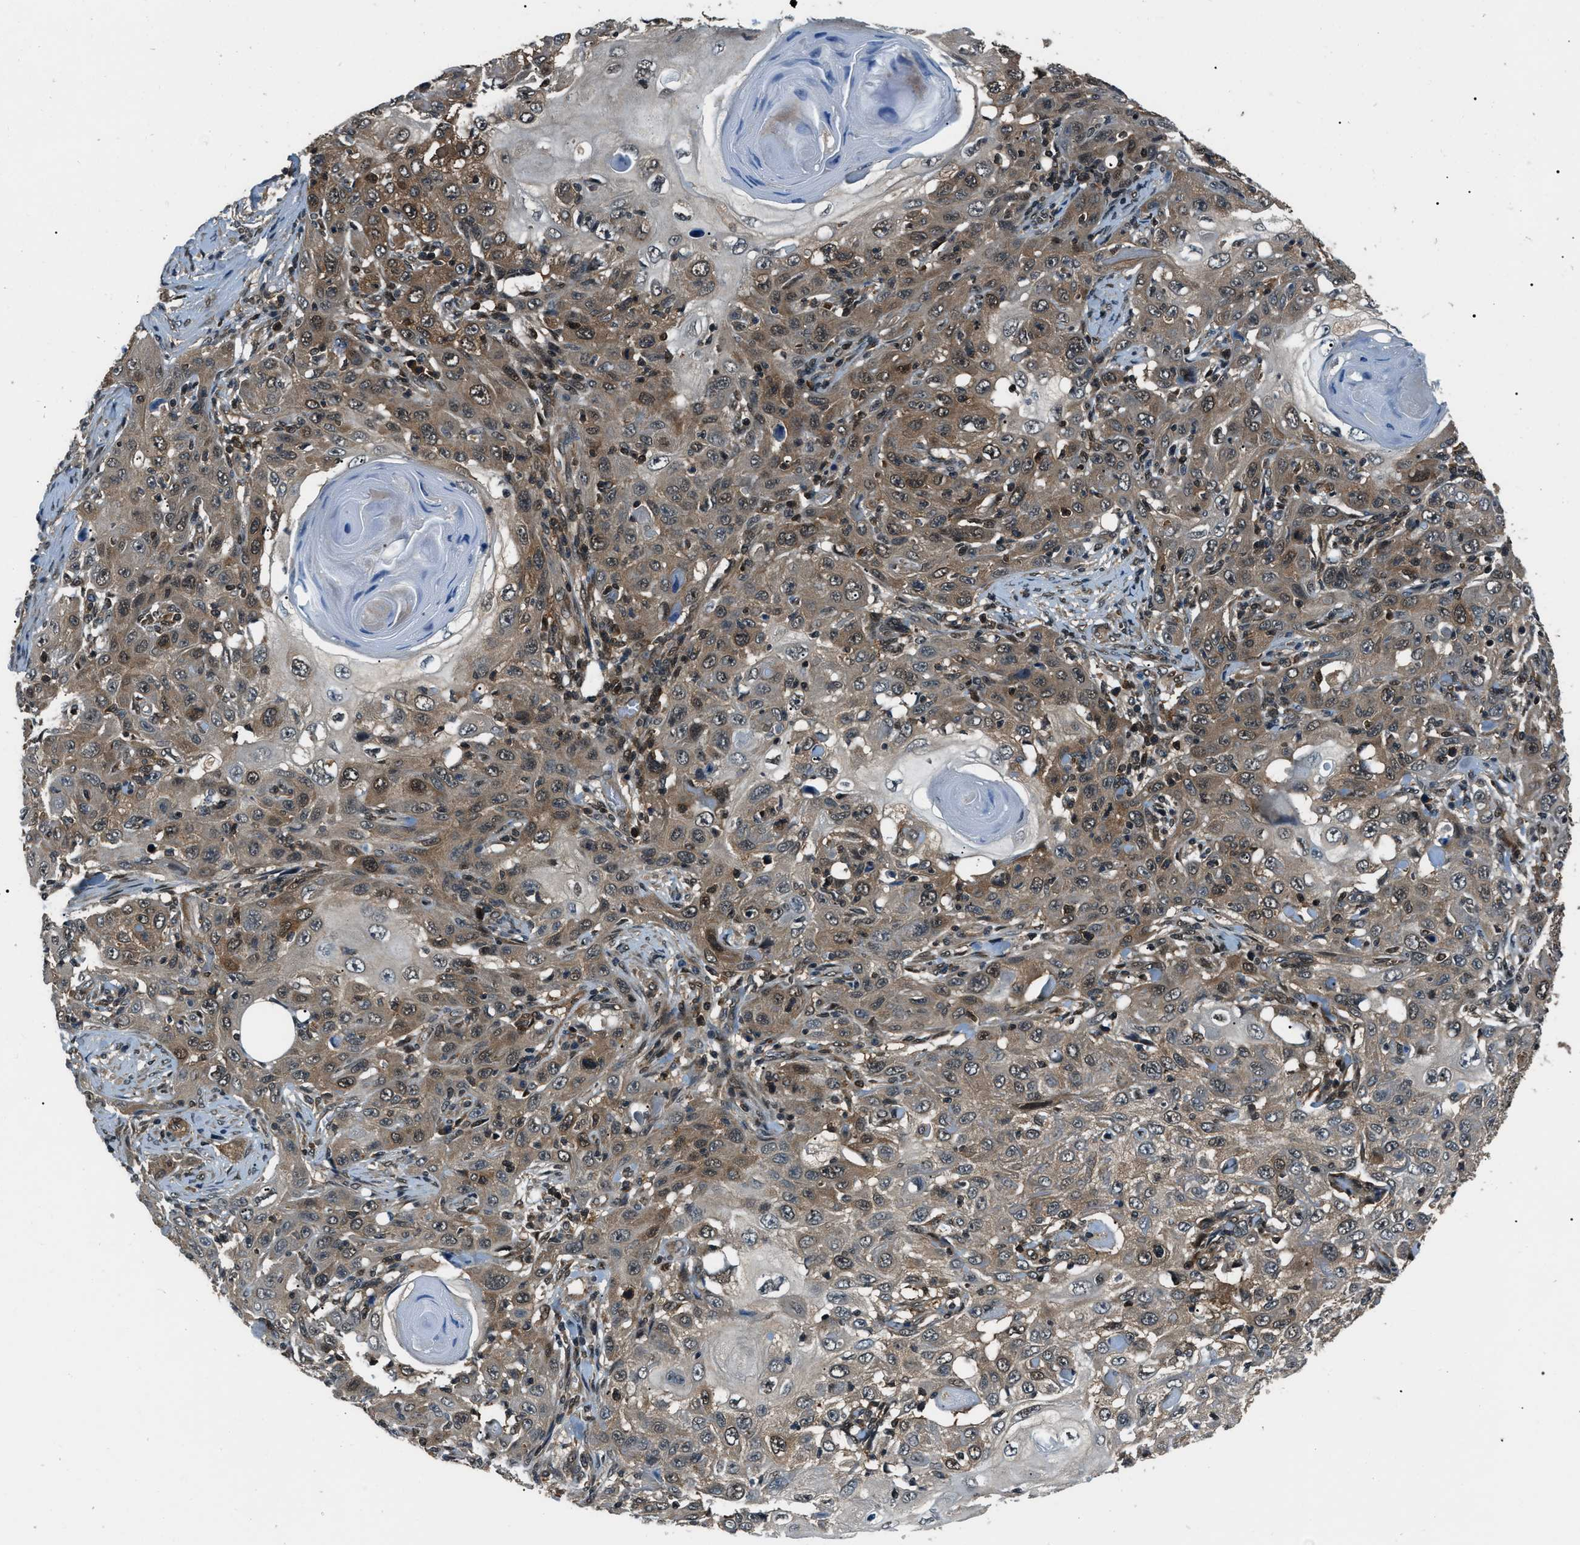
{"staining": {"intensity": "moderate", "quantity": ">75%", "location": "cytoplasmic/membranous,nuclear"}, "tissue": "skin cancer", "cell_type": "Tumor cells", "image_type": "cancer", "snomed": [{"axis": "morphology", "description": "Squamous cell carcinoma, NOS"}, {"axis": "topography", "description": "Skin"}], "caption": "Immunohistochemistry image of skin cancer (squamous cell carcinoma) stained for a protein (brown), which exhibits medium levels of moderate cytoplasmic/membranous and nuclear expression in about >75% of tumor cells.", "gene": "NUDCD3", "patient": {"sex": "female", "age": 88}}